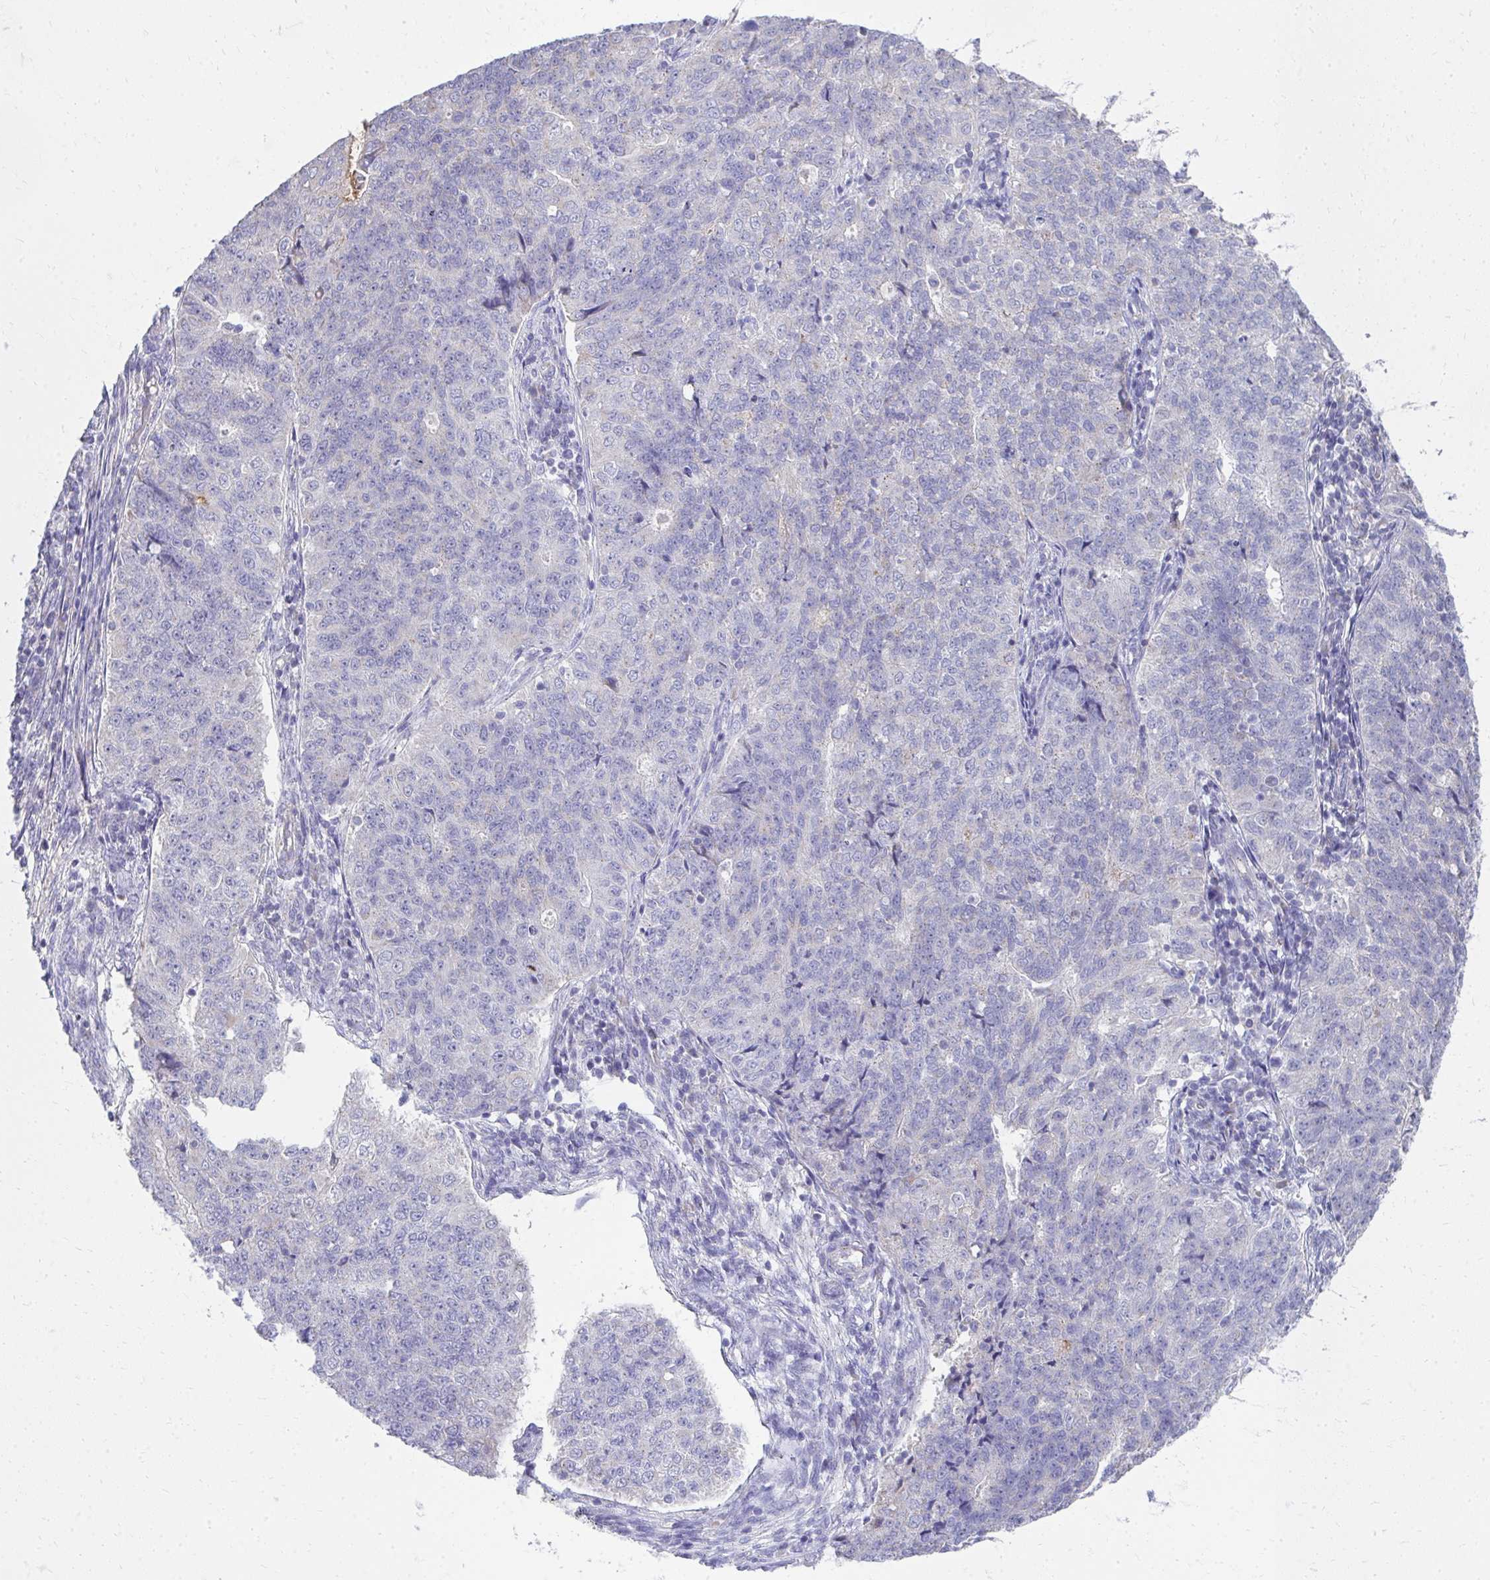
{"staining": {"intensity": "negative", "quantity": "none", "location": "none"}, "tissue": "endometrial cancer", "cell_type": "Tumor cells", "image_type": "cancer", "snomed": [{"axis": "morphology", "description": "Adenocarcinoma, NOS"}, {"axis": "topography", "description": "Endometrium"}], "caption": "Immunohistochemical staining of endometrial cancer (adenocarcinoma) shows no significant staining in tumor cells. (DAB (3,3'-diaminobenzidine) immunohistochemistry (IHC) visualized using brightfield microscopy, high magnification).", "gene": "TMPRSS2", "patient": {"sex": "female", "age": 43}}